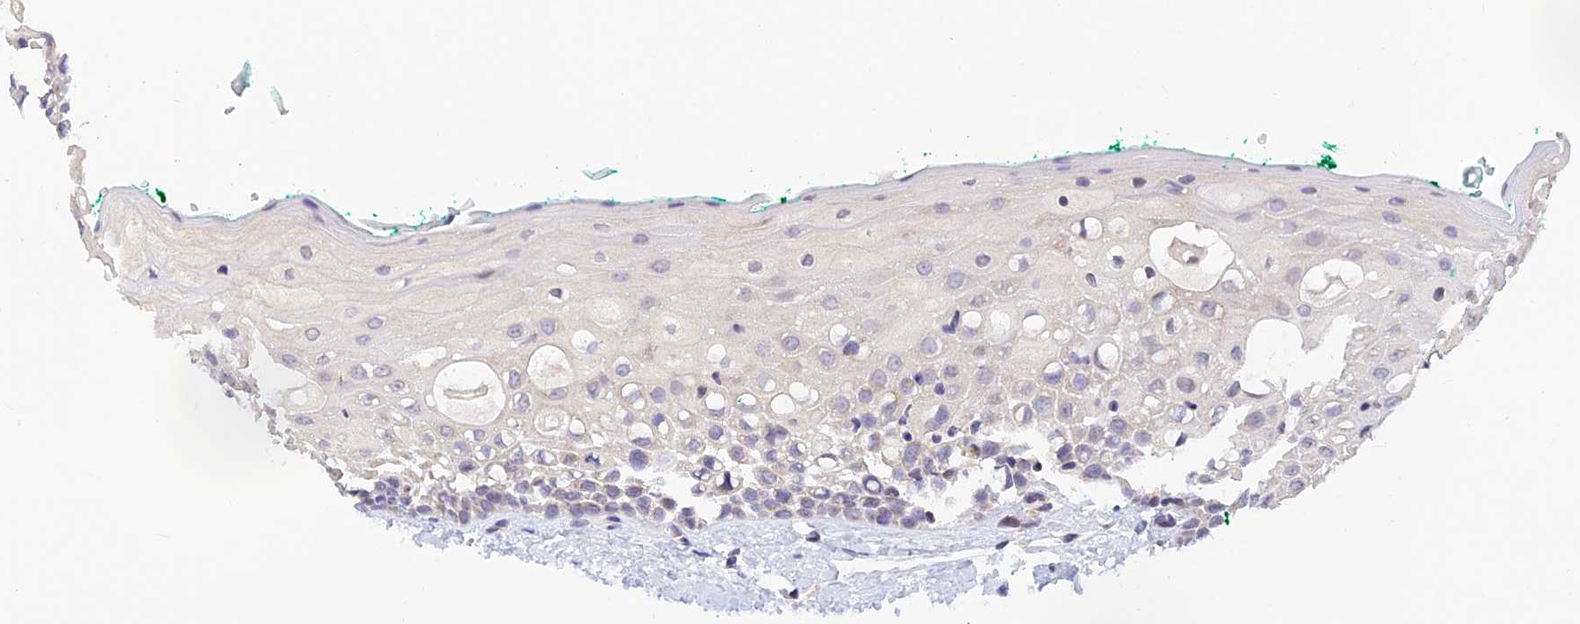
{"staining": {"intensity": "weak", "quantity": "<25%", "location": "nuclear"}, "tissue": "oral mucosa", "cell_type": "Squamous epithelial cells", "image_type": "normal", "snomed": [{"axis": "morphology", "description": "Normal tissue, NOS"}, {"axis": "topography", "description": "Oral tissue"}], "caption": "DAB (3,3'-diaminobenzidine) immunohistochemical staining of unremarkable oral mucosa demonstrates no significant expression in squamous epithelial cells. (DAB (3,3'-diaminobenzidine) immunohistochemistry with hematoxylin counter stain).", "gene": "INKA1", "patient": {"sex": "female", "age": 70}}